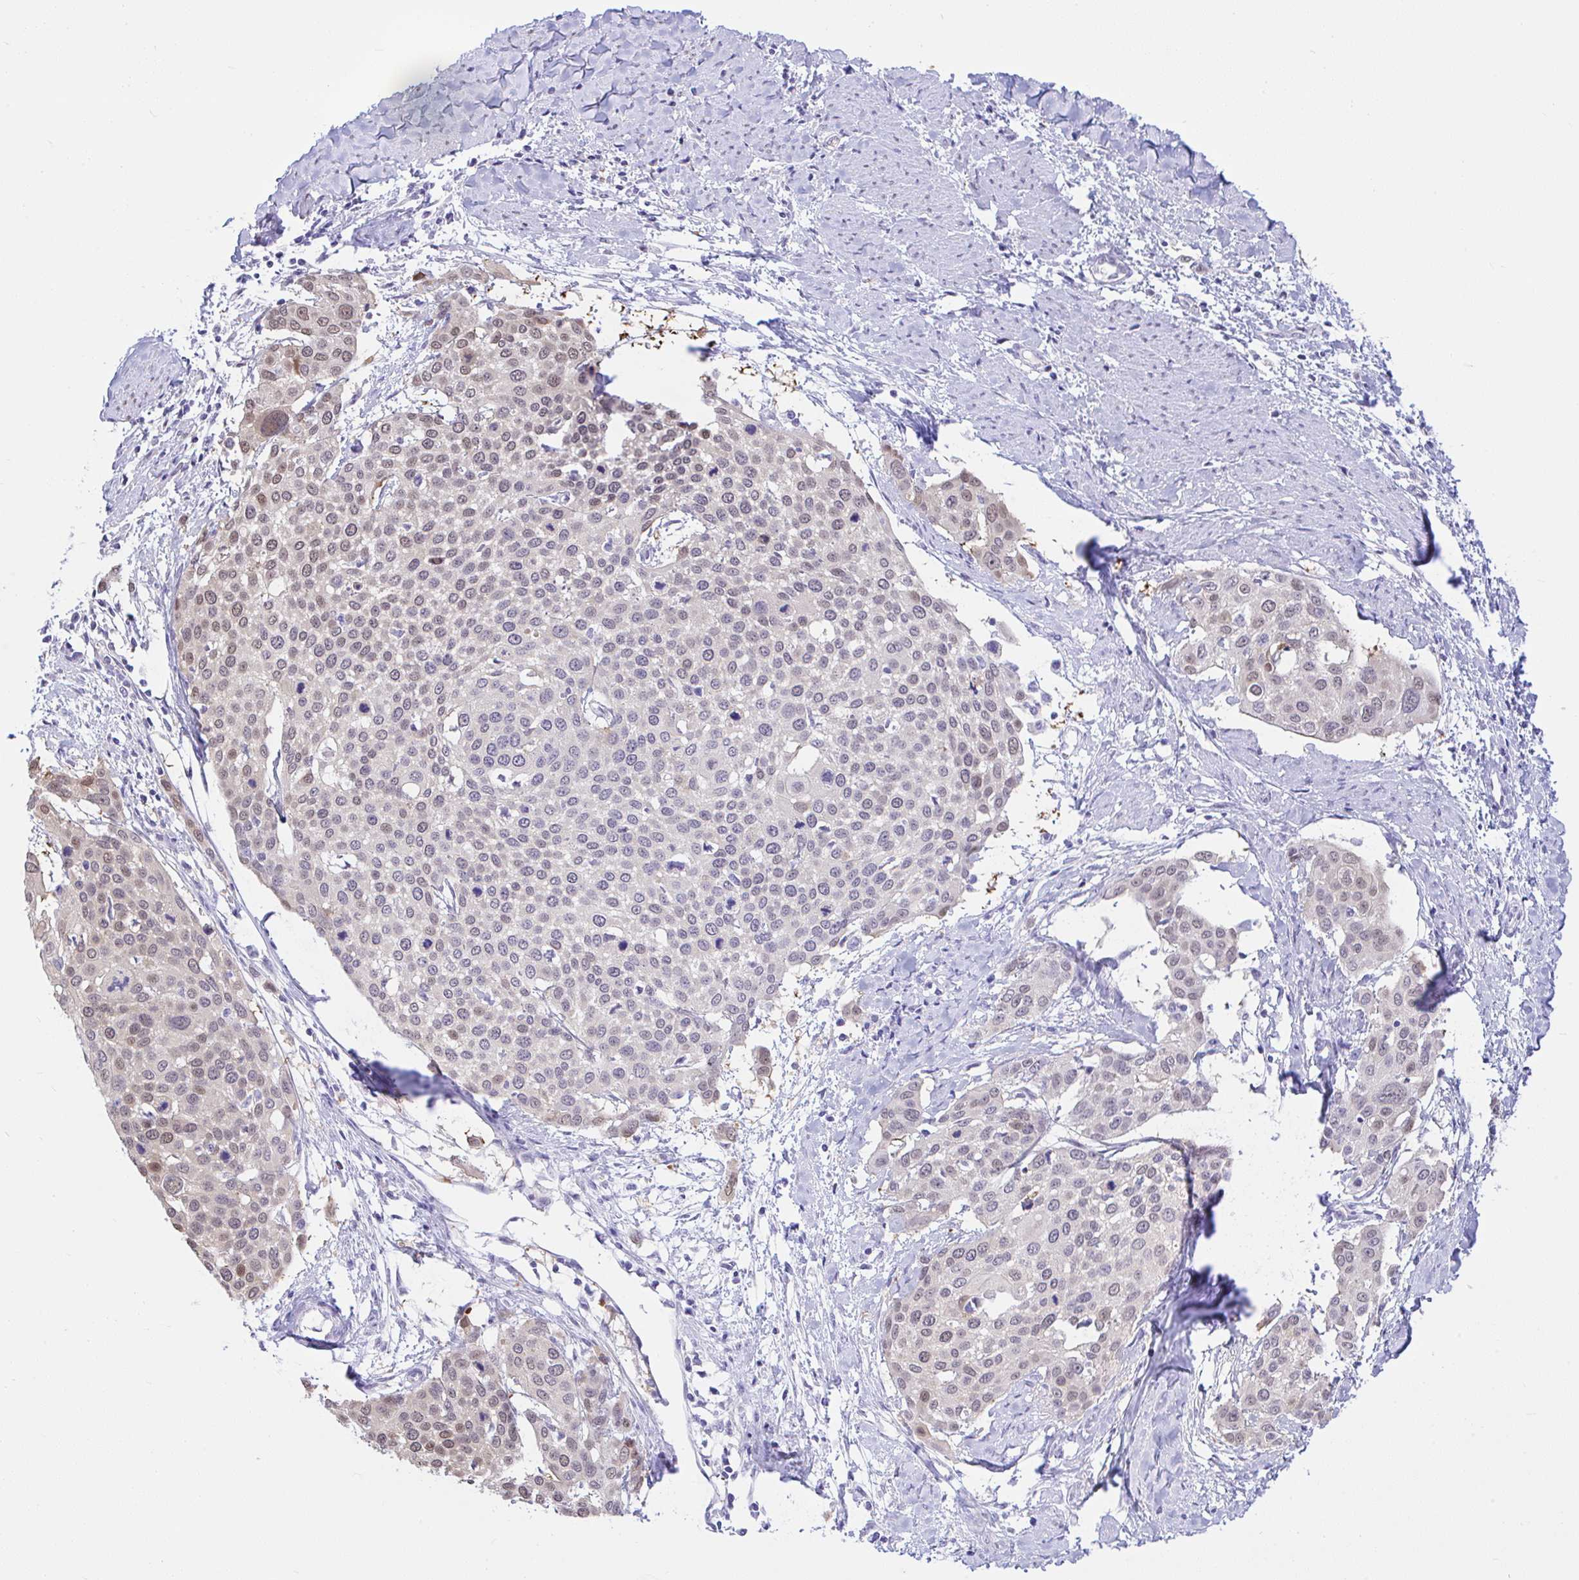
{"staining": {"intensity": "weak", "quantity": "25%-75%", "location": "nuclear"}, "tissue": "cervical cancer", "cell_type": "Tumor cells", "image_type": "cancer", "snomed": [{"axis": "morphology", "description": "Squamous cell carcinoma, NOS"}, {"axis": "topography", "description": "Cervix"}], "caption": "There is low levels of weak nuclear expression in tumor cells of cervical cancer (squamous cell carcinoma), as demonstrated by immunohistochemical staining (brown color).", "gene": "ZNF485", "patient": {"sex": "female", "age": 44}}